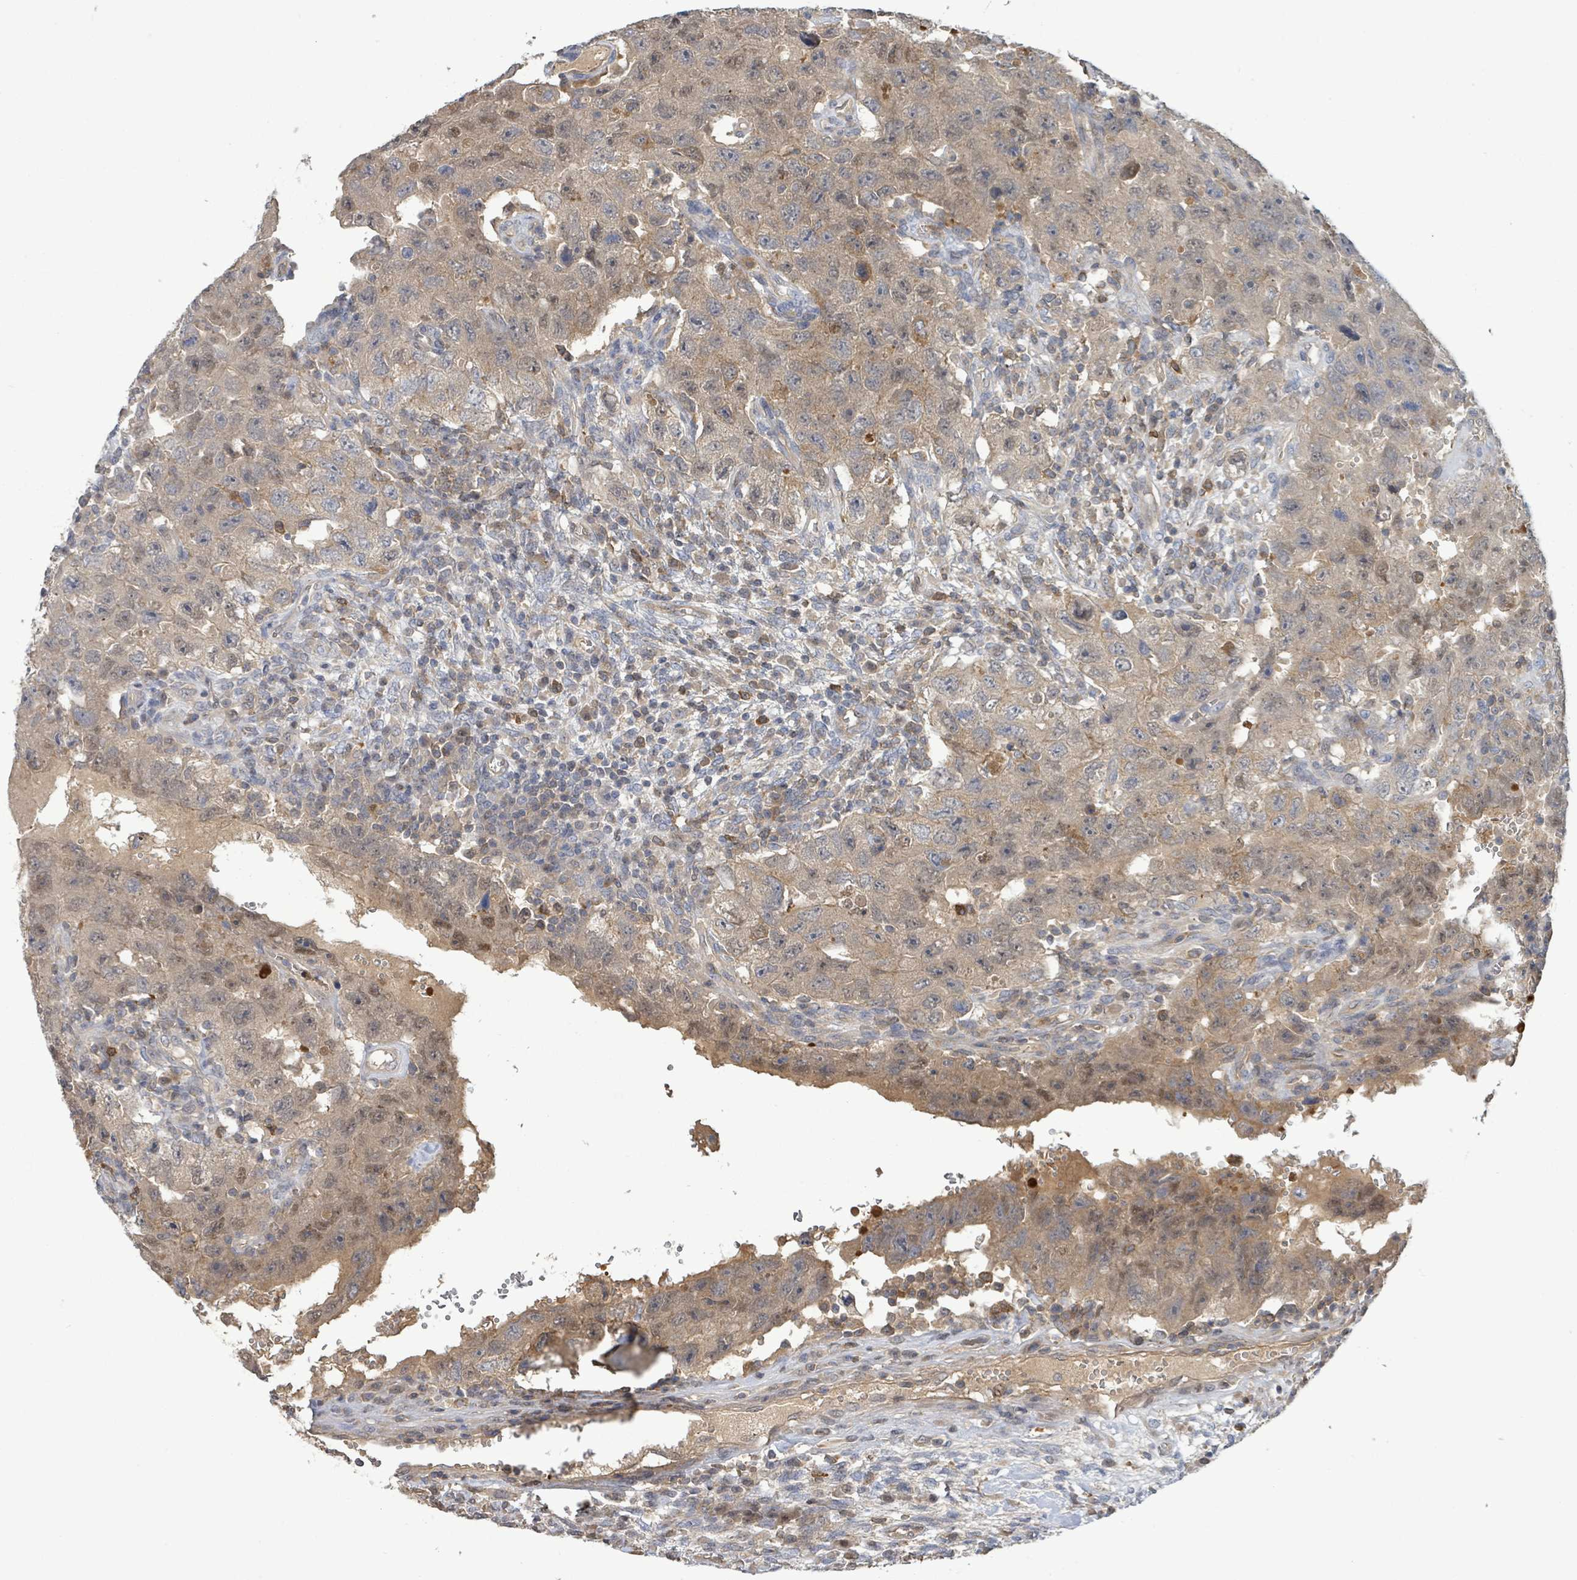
{"staining": {"intensity": "weak", "quantity": ">75%", "location": "cytoplasmic/membranous"}, "tissue": "testis cancer", "cell_type": "Tumor cells", "image_type": "cancer", "snomed": [{"axis": "morphology", "description": "Carcinoma, Embryonal, NOS"}, {"axis": "topography", "description": "Testis"}], "caption": "The image exhibits staining of testis embryonal carcinoma, revealing weak cytoplasmic/membranous protein expression (brown color) within tumor cells.", "gene": "PGAM1", "patient": {"sex": "male", "age": 26}}